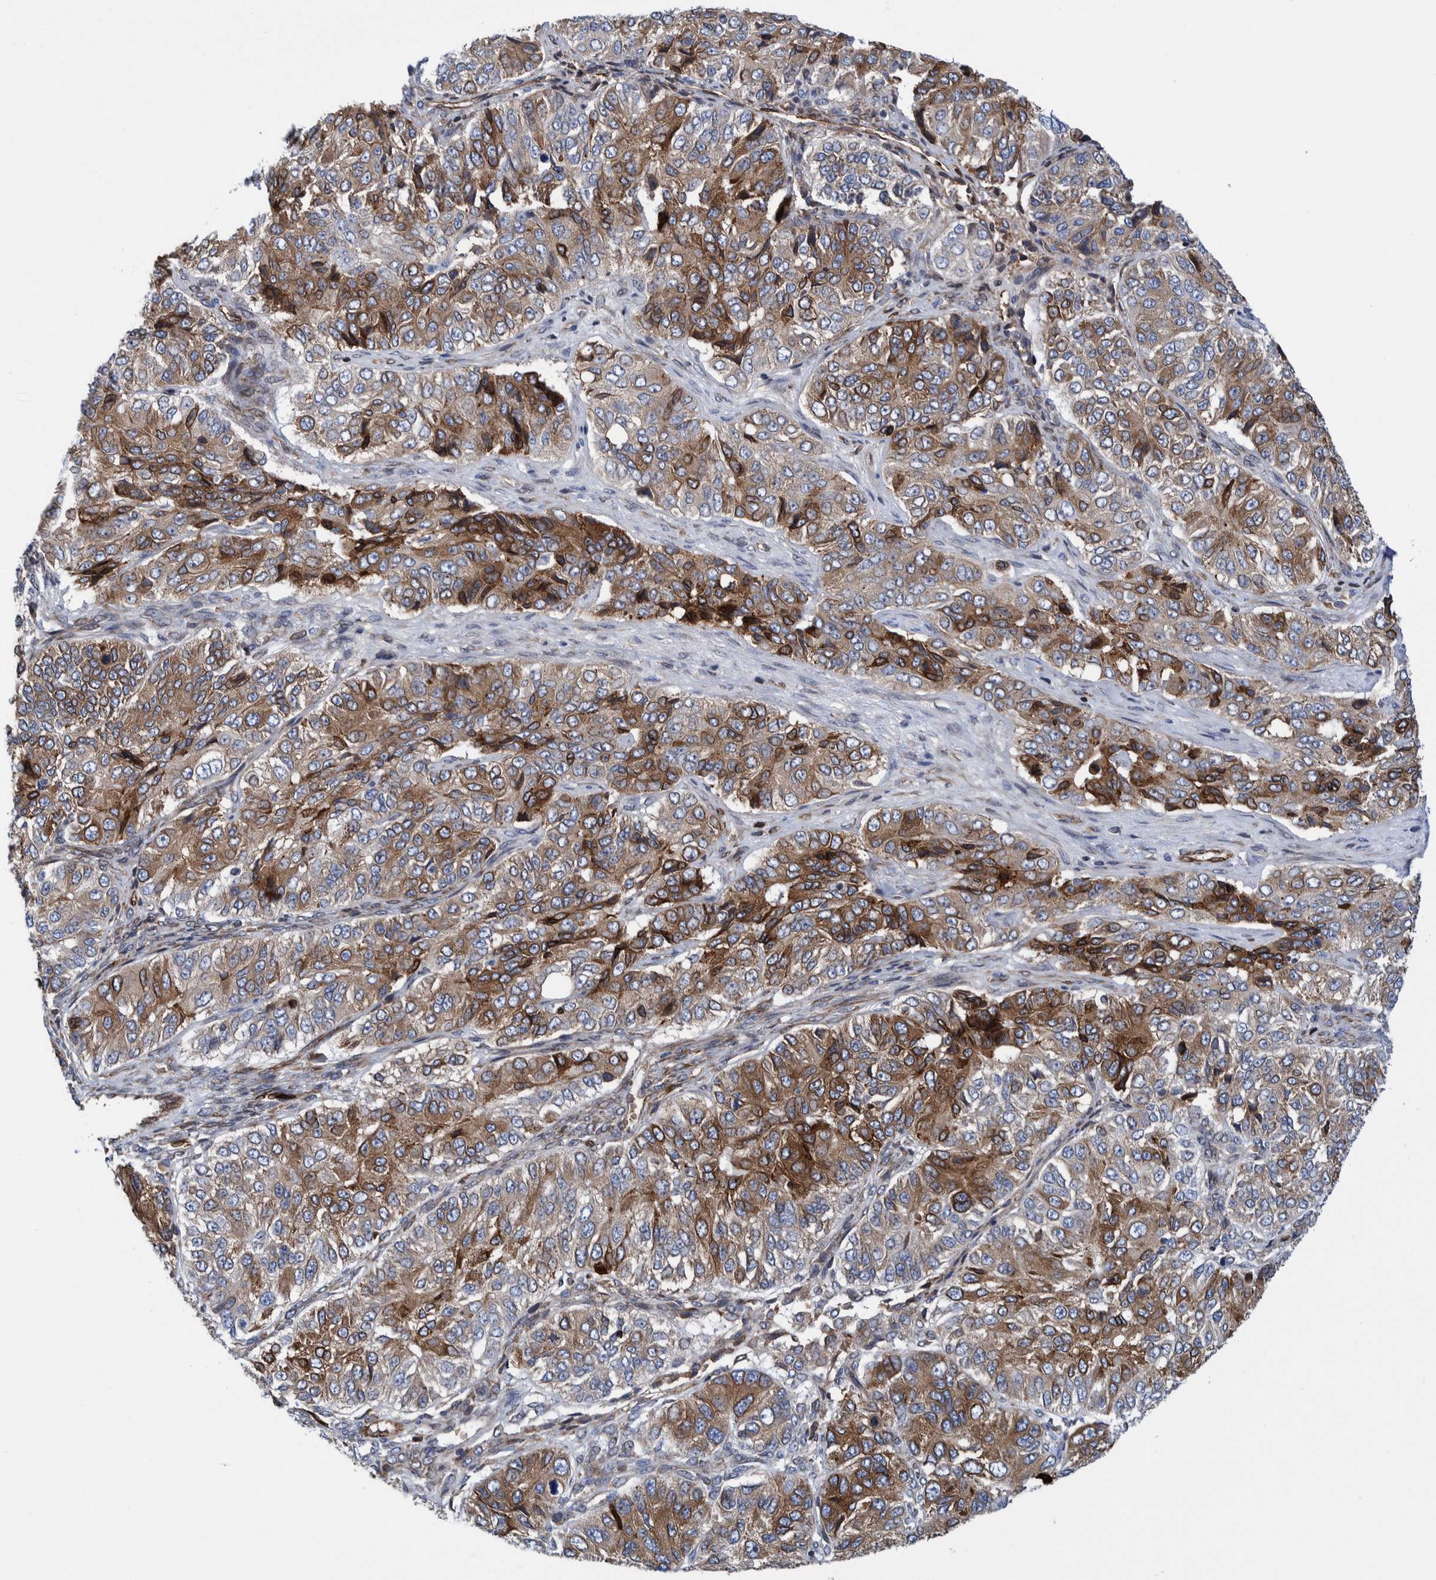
{"staining": {"intensity": "moderate", "quantity": ">75%", "location": "cytoplasmic/membranous"}, "tissue": "ovarian cancer", "cell_type": "Tumor cells", "image_type": "cancer", "snomed": [{"axis": "morphology", "description": "Carcinoma, endometroid"}, {"axis": "topography", "description": "Ovary"}], "caption": "Immunohistochemical staining of human ovarian cancer displays medium levels of moderate cytoplasmic/membranous expression in about >75% of tumor cells.", "gene": "THEM6", "patient": {"sex": "female", "age": 51}}